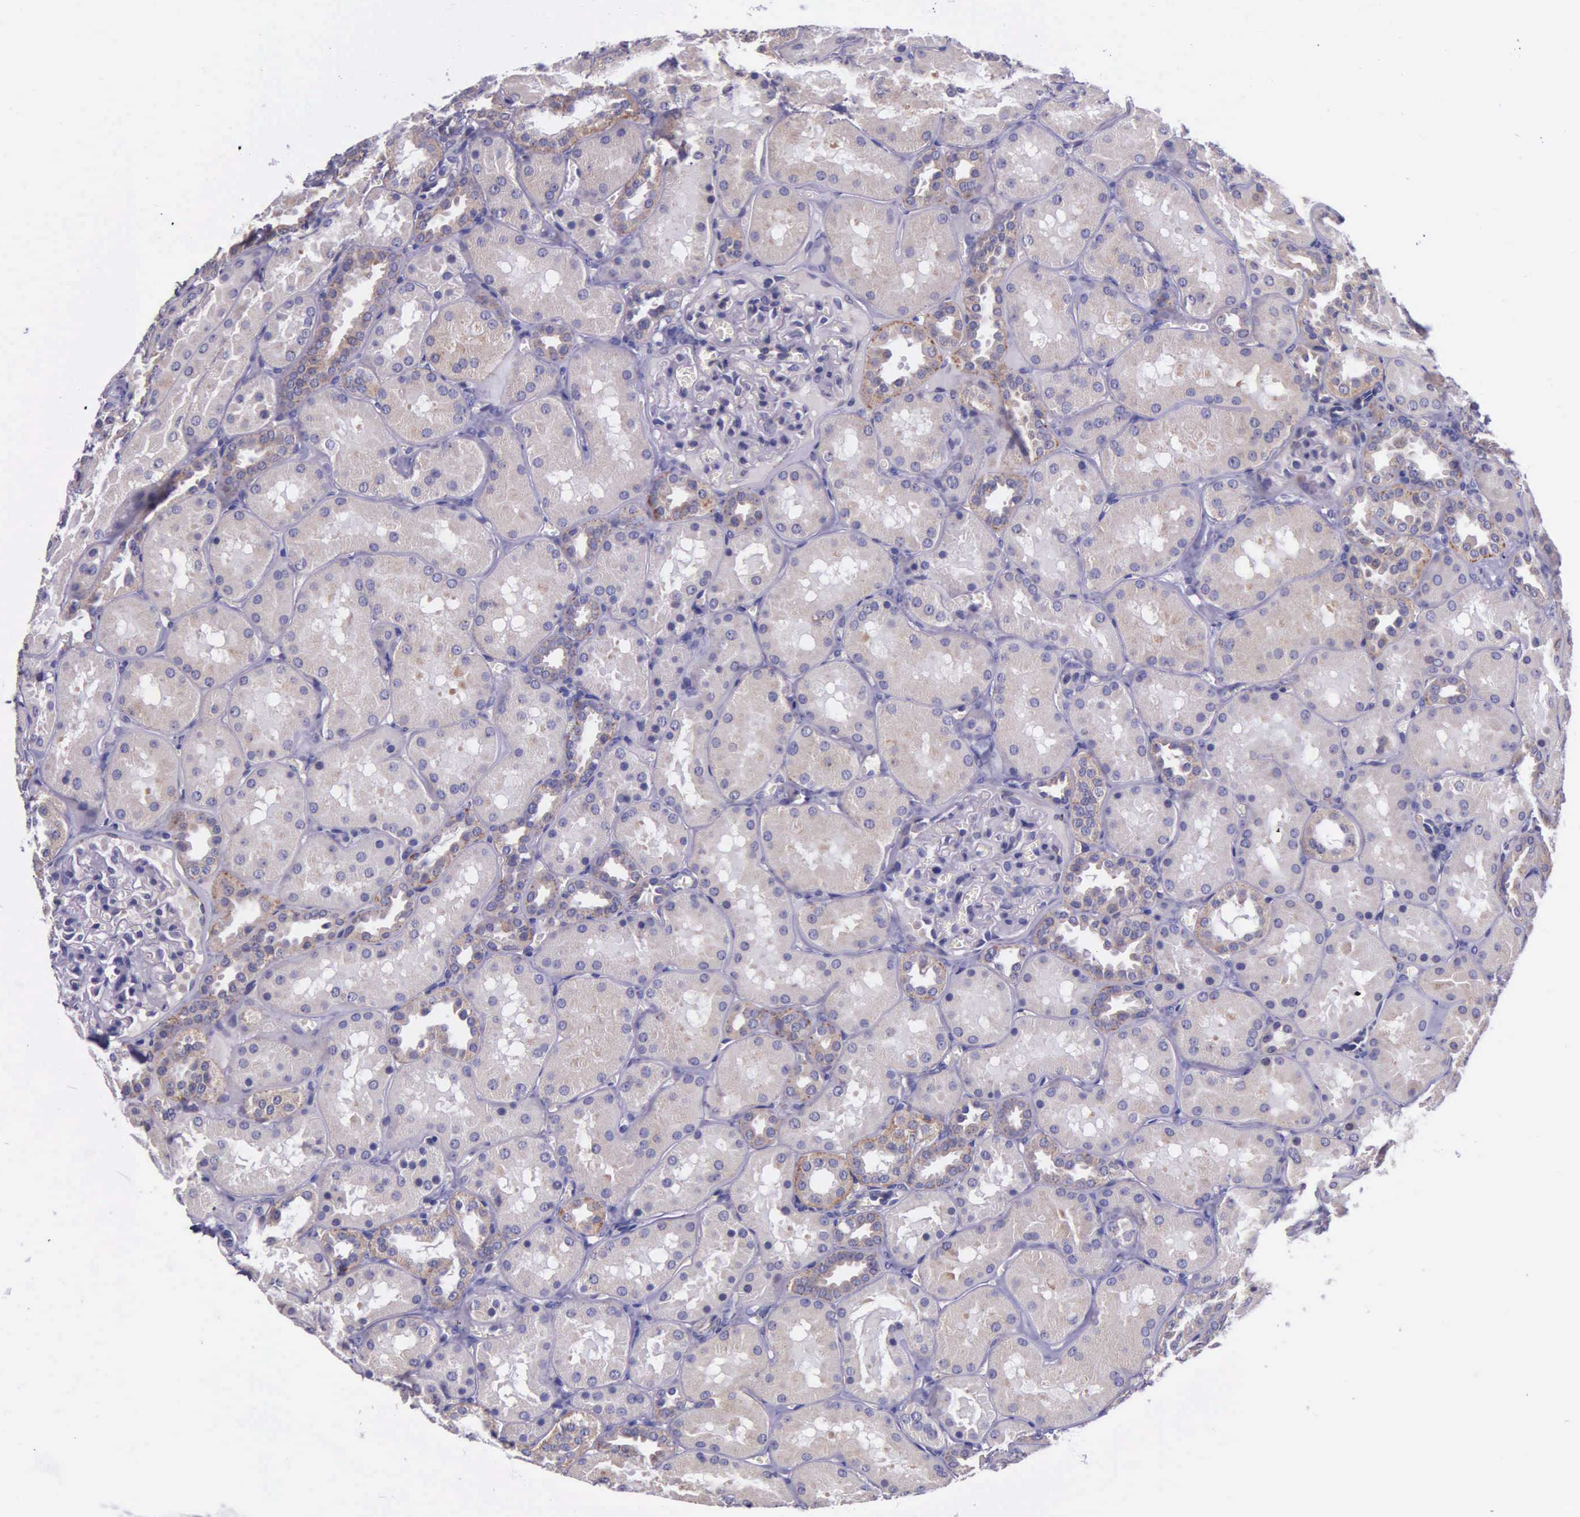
{"staining": {"intensity": "negative", "quantity": "none", "location": "none"}, "tissue": "kidney", "cell_type": "Cells in glomeruli", "image_type": "normal", "snomed": [{"axis": "morphology", "description": "Normal tissue, NOS"}, {"axis": "topography", "description": "Kidney"}], "caption": "Protein analysis of benign kidney exhibits no significant positivity in cells in glomeruli.", "gene": "NSDHL", "patient": {"sex": "female", "age": 52}}